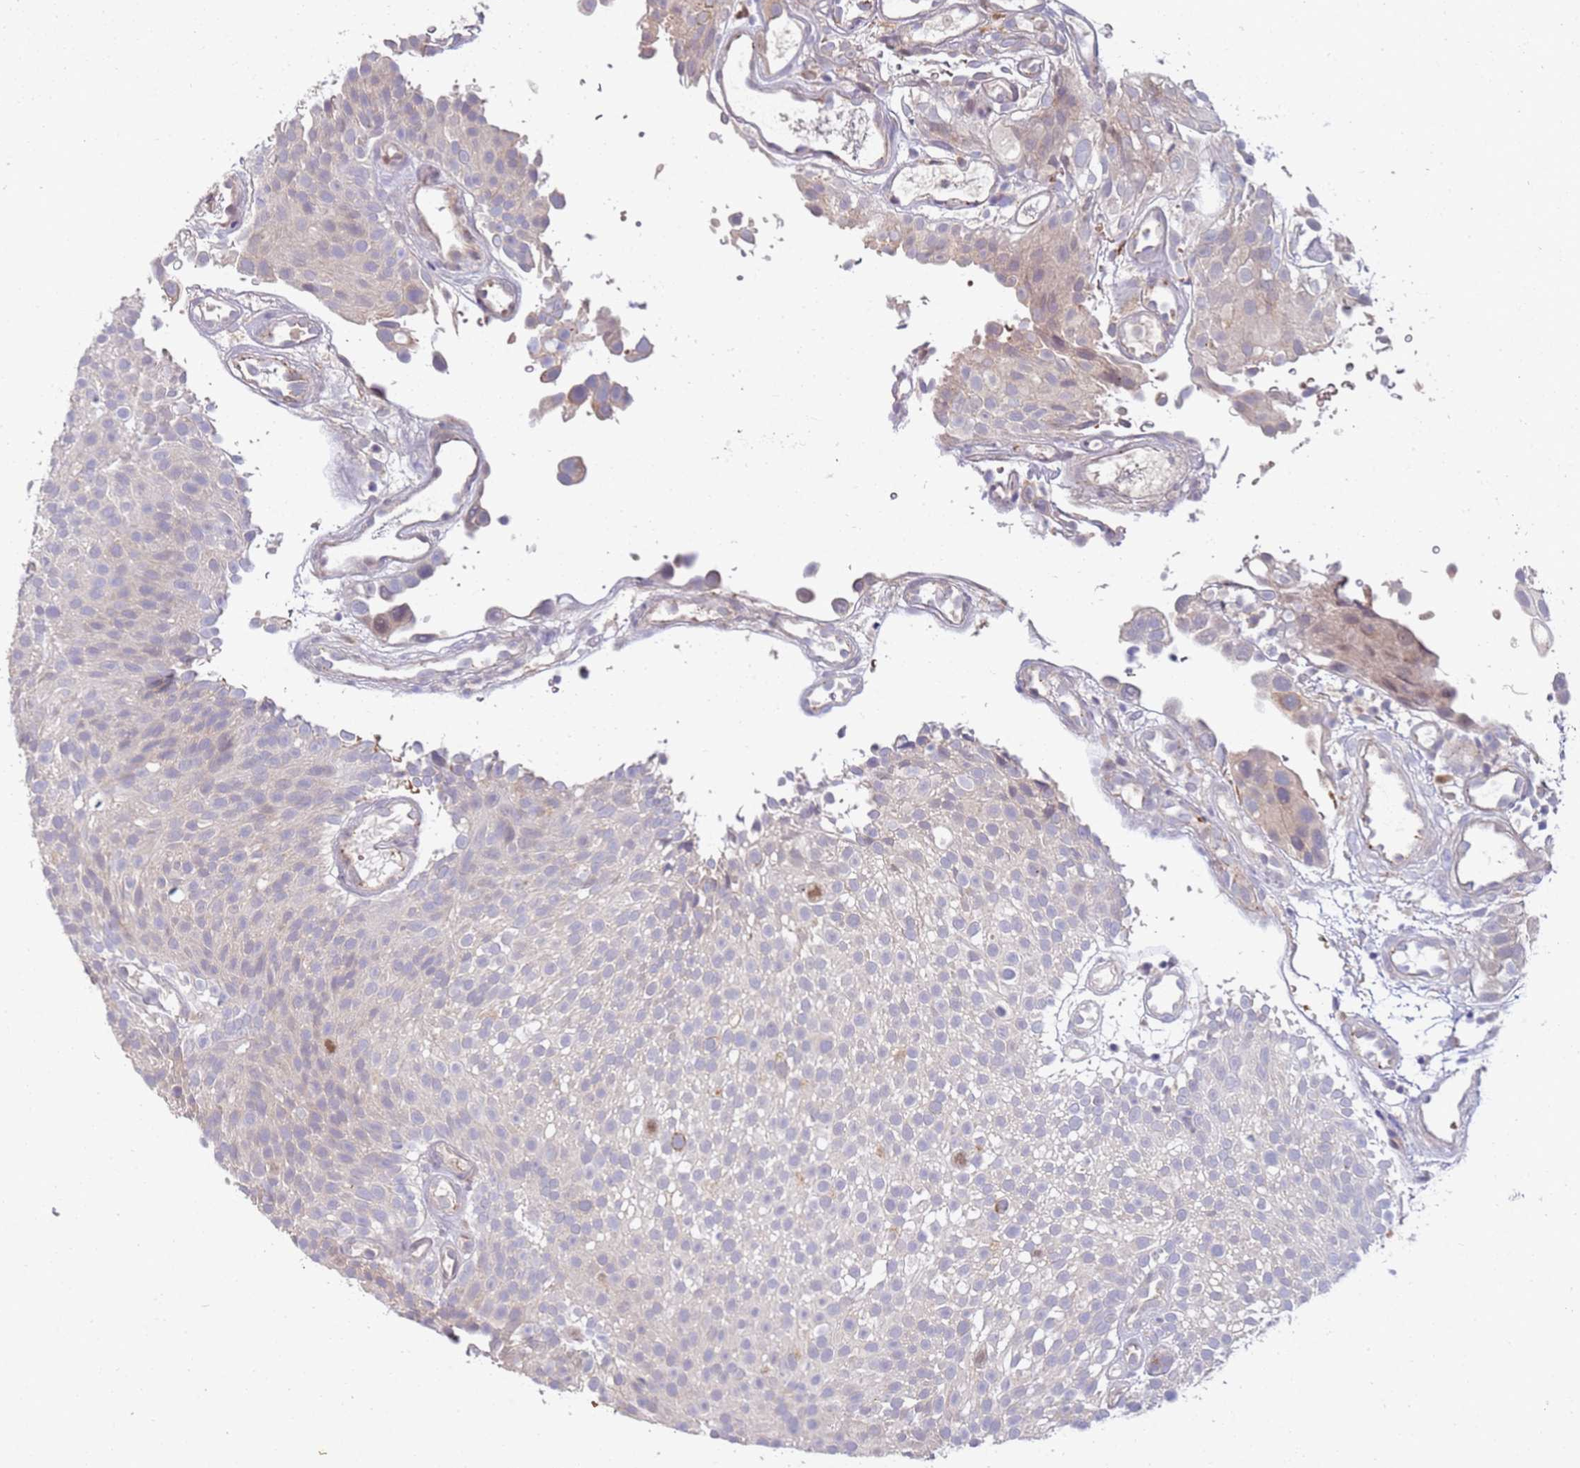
{"staining": {"intensity": "negative", "quantity": "none", "location": "none"}, "tissue": "urothelial cancer", "cell_type": "Tumor cells", "image_type": "cancer", "snomed": [{"axis": "morphology", "description": "Urothelial carcinoma, Low grade"}, {"axis": "topography", "description": "Urinary bladder"}], "caption": "Histopathology image shows no significant protein staining in tumor cells of urothelial cancer. (DAB (3,3'-diaminobenzidine) immunohistochemistry visualized using brightfield microscopy, high magnification).", "gene": "NMUR2", "patient": {"sex": "male", "age": 78}}